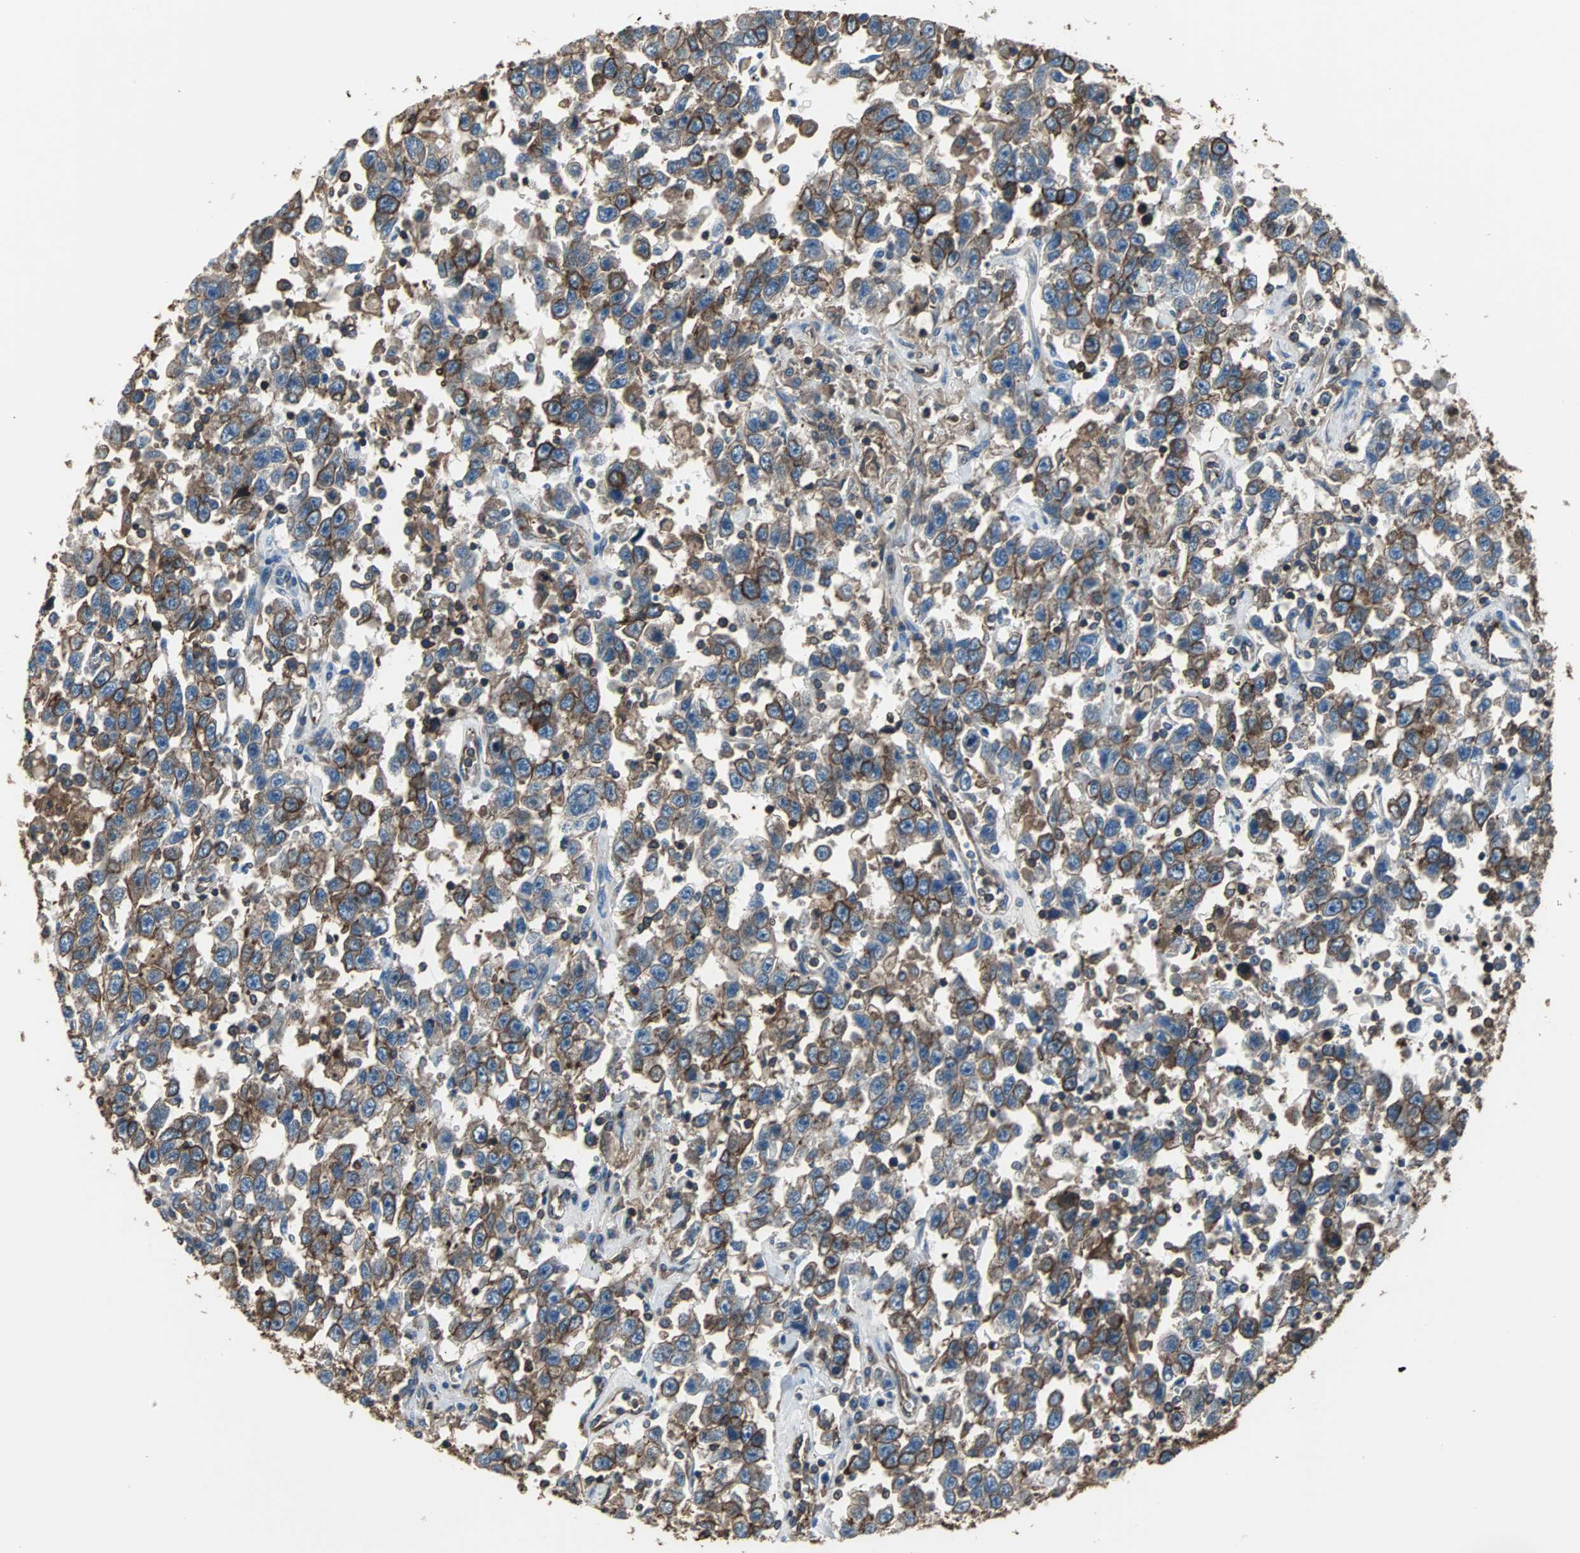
{"staining": {"intensity": "strong", "quantity": ">75%", "location": "cytoplasmic/membranous"}, "tissue": "testis cancer", "cell_type": "Tumor cells", "image_type": "cancer", "snomed": [{"axis": "morphology", "description": "Seminoma, NOS"}, {"axis": "topography", "description": "Testis"}], "caption": "Immunohistochemical staining of human testis cancer (seminoma) demonstrates strong cytoplasmic/membranous protein expression in approximately >75% of tumor cells. (Brightfield microscopy of DAB IHC at high magnification).", "gene": "ACTN1", "patient": {"sex": "male", "age": 41}}